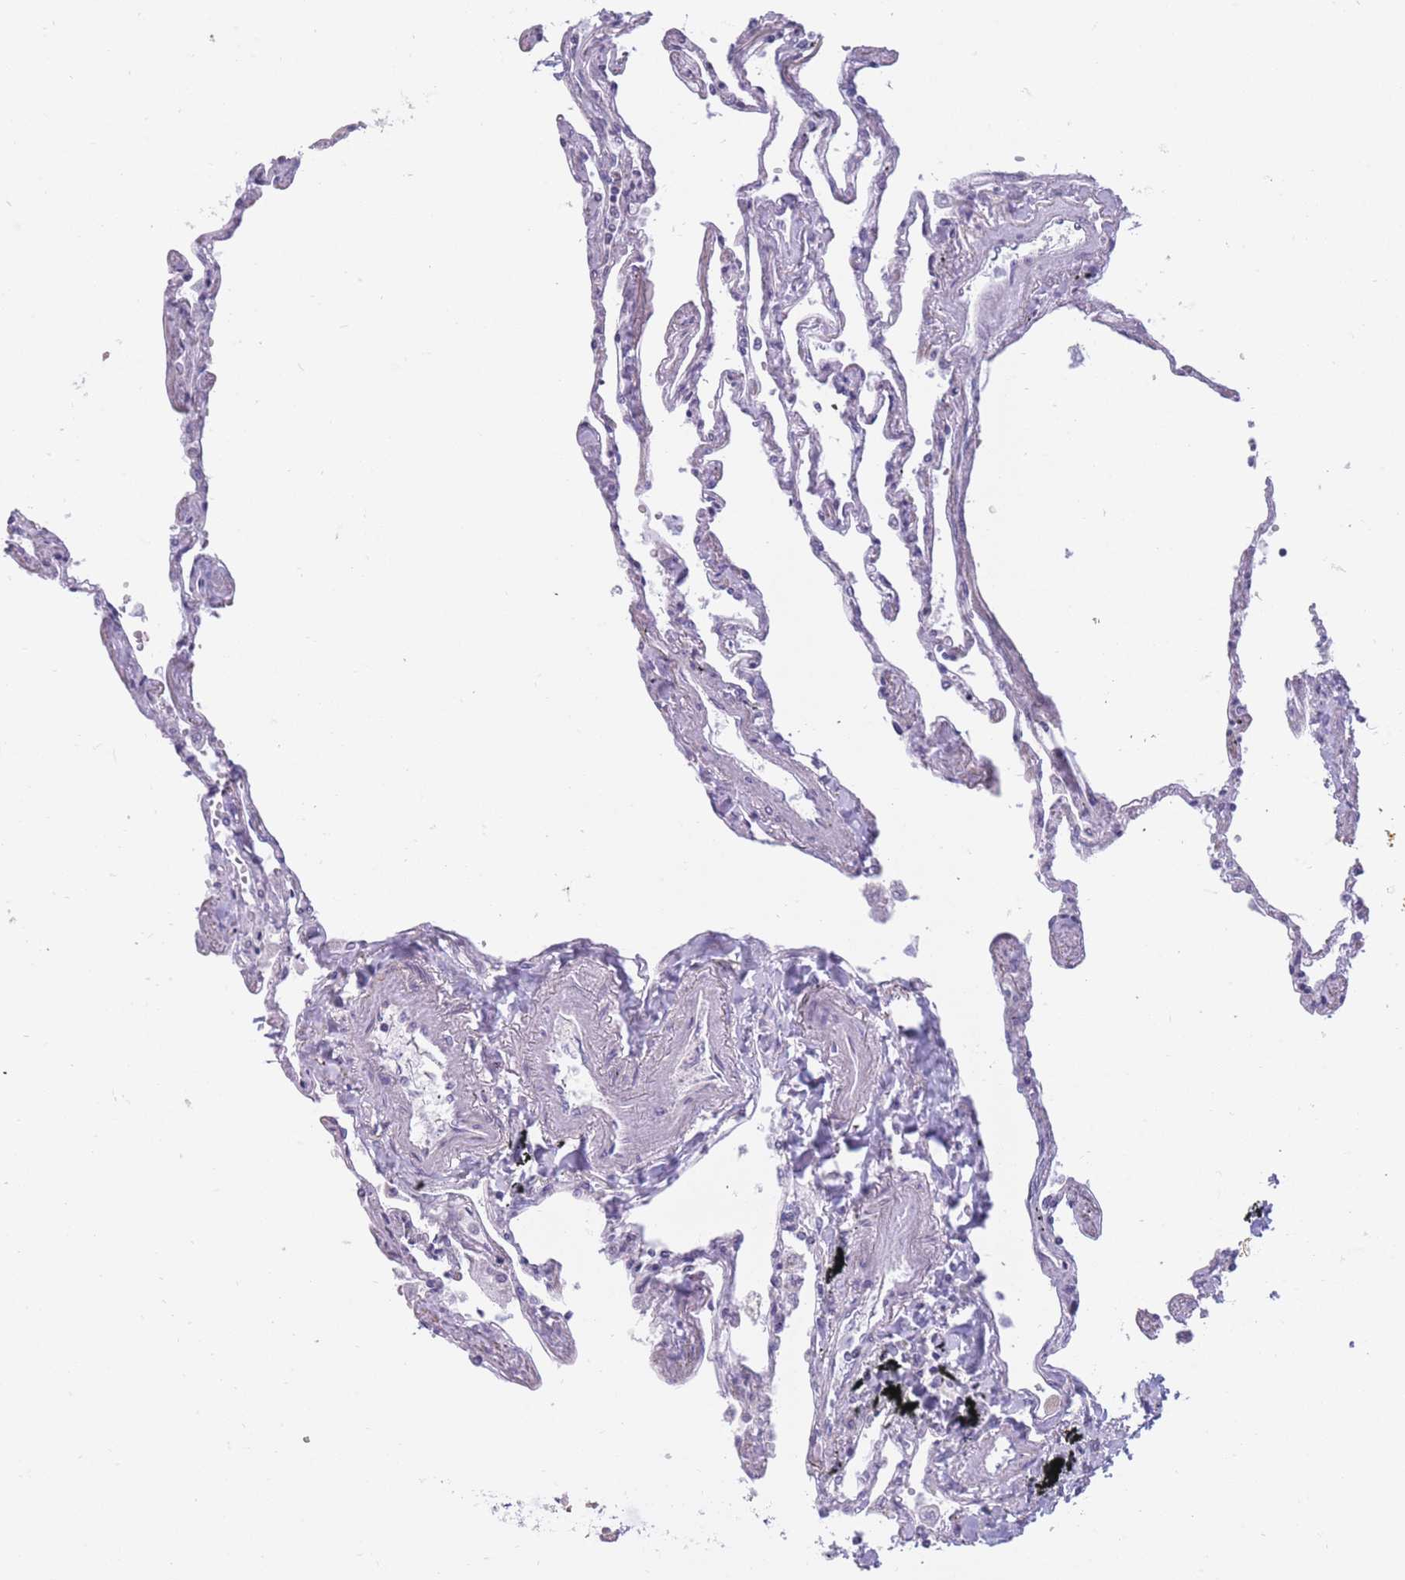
{"staining": {"intensity": "negative", "quantity": "none", "location": "none"}, "tissue": "lung", "cell_type": "Alveolar cells", "image_type": "normal", "snomed": [{"axis": "morphology", "description": "Normal tissue, NOS"}, {"axis": "topography", "description": "Lung"}], "caption": "This is an IHC image of benign lung. There is no expression in alveolar cells.", "gene": "MRPS18C", "patient": {"sex": "female", "age": 67}}